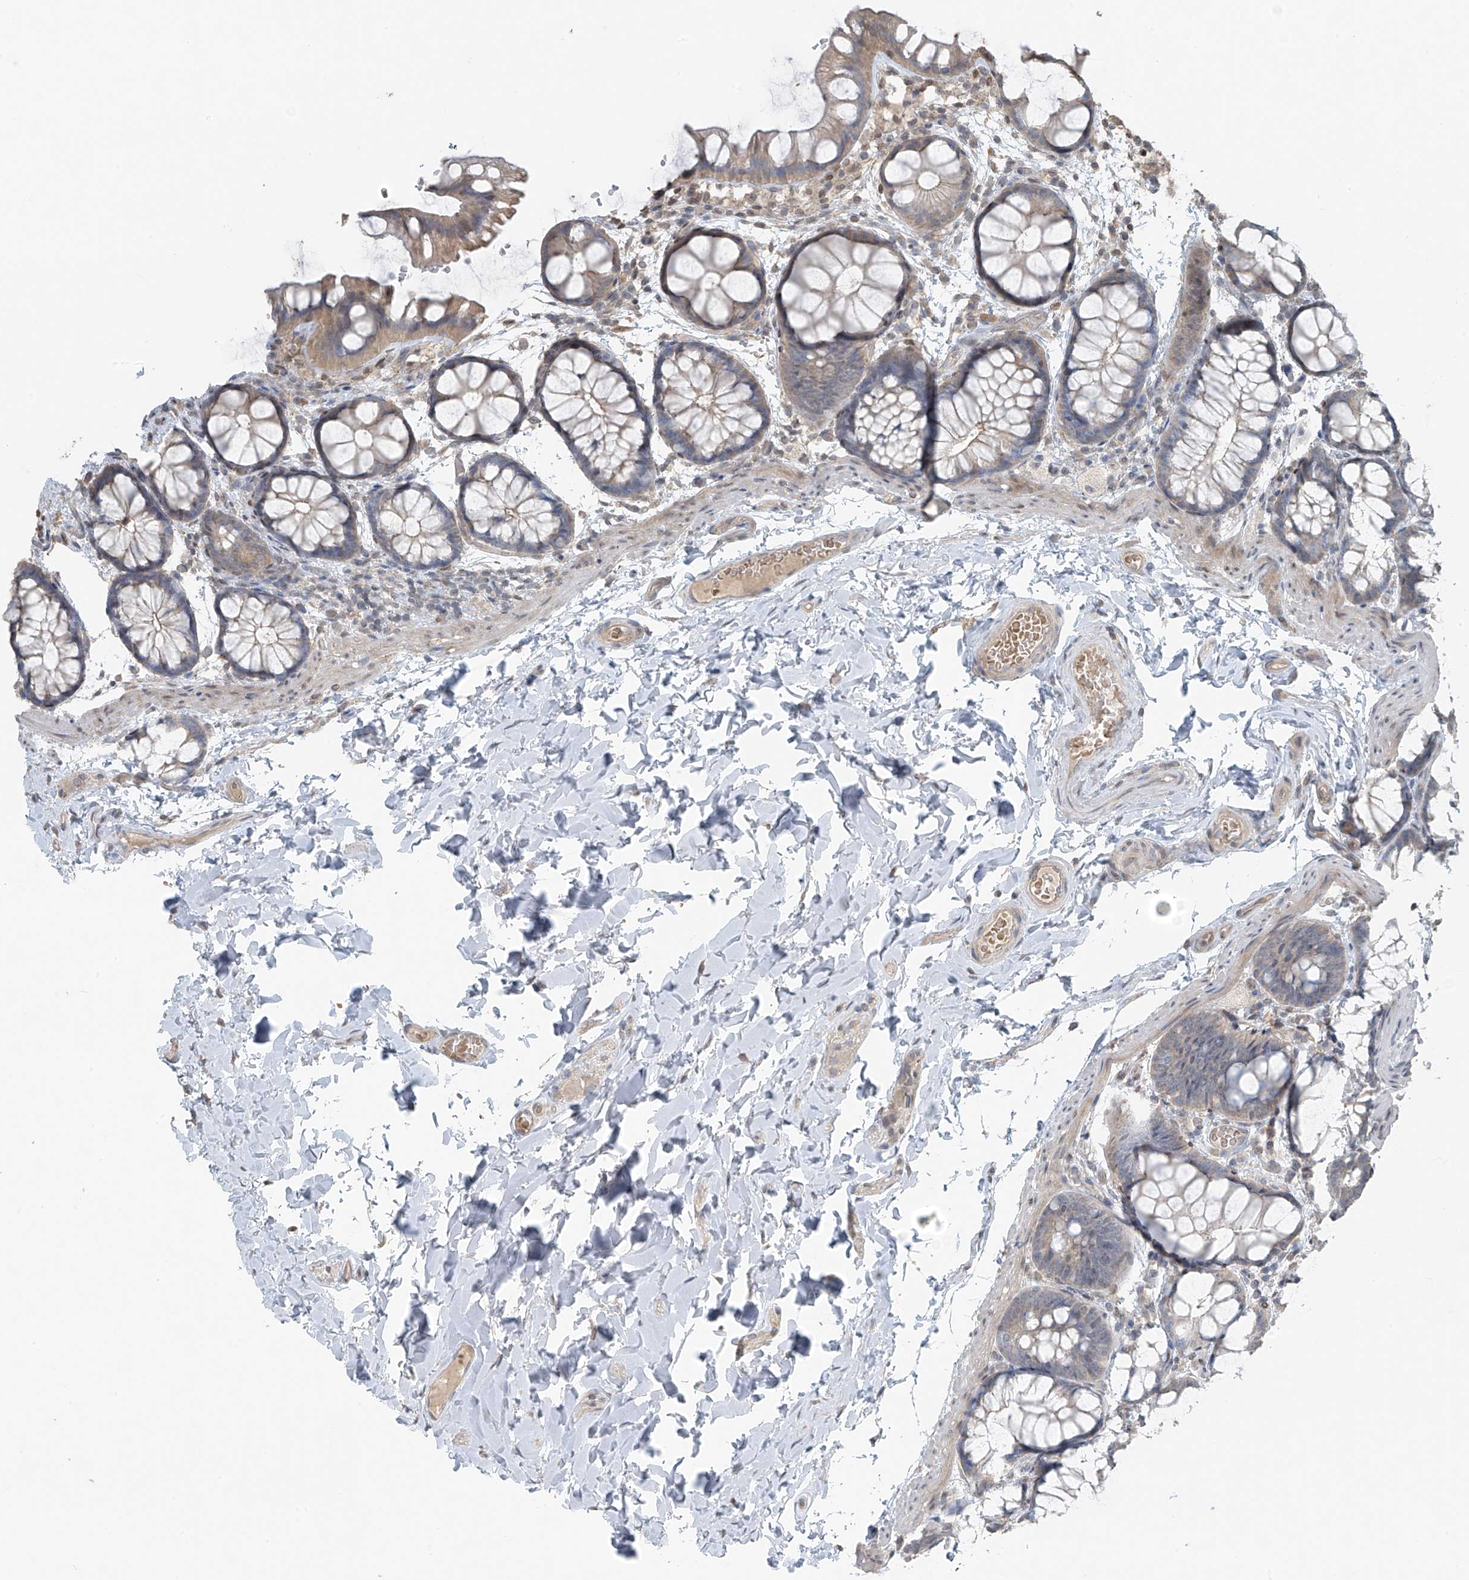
{"staining": {"intensity": "weak", "quantity": ">75%", "location": "cytoplasmic/membranous"}, "tissue": "colon", "cell_type": "Endothelial cells", "image_type": "normal", "snomed": [{"axis": "morphology", "description": "Normal tissue, NOS"}, {"axis": "topography", "description": "Colon"}], "caption": "High-magnification brightfield microscopy of unremarkable colon stained with DAB (brown) and counterstained with hematoxylin (blue). endothelial cells exhibit weak cytoplasmic/membranous expression is appreciated in about>75% of cells.", "gene": "HOXA11", "patient": {"sex": "male", "age": 47}}